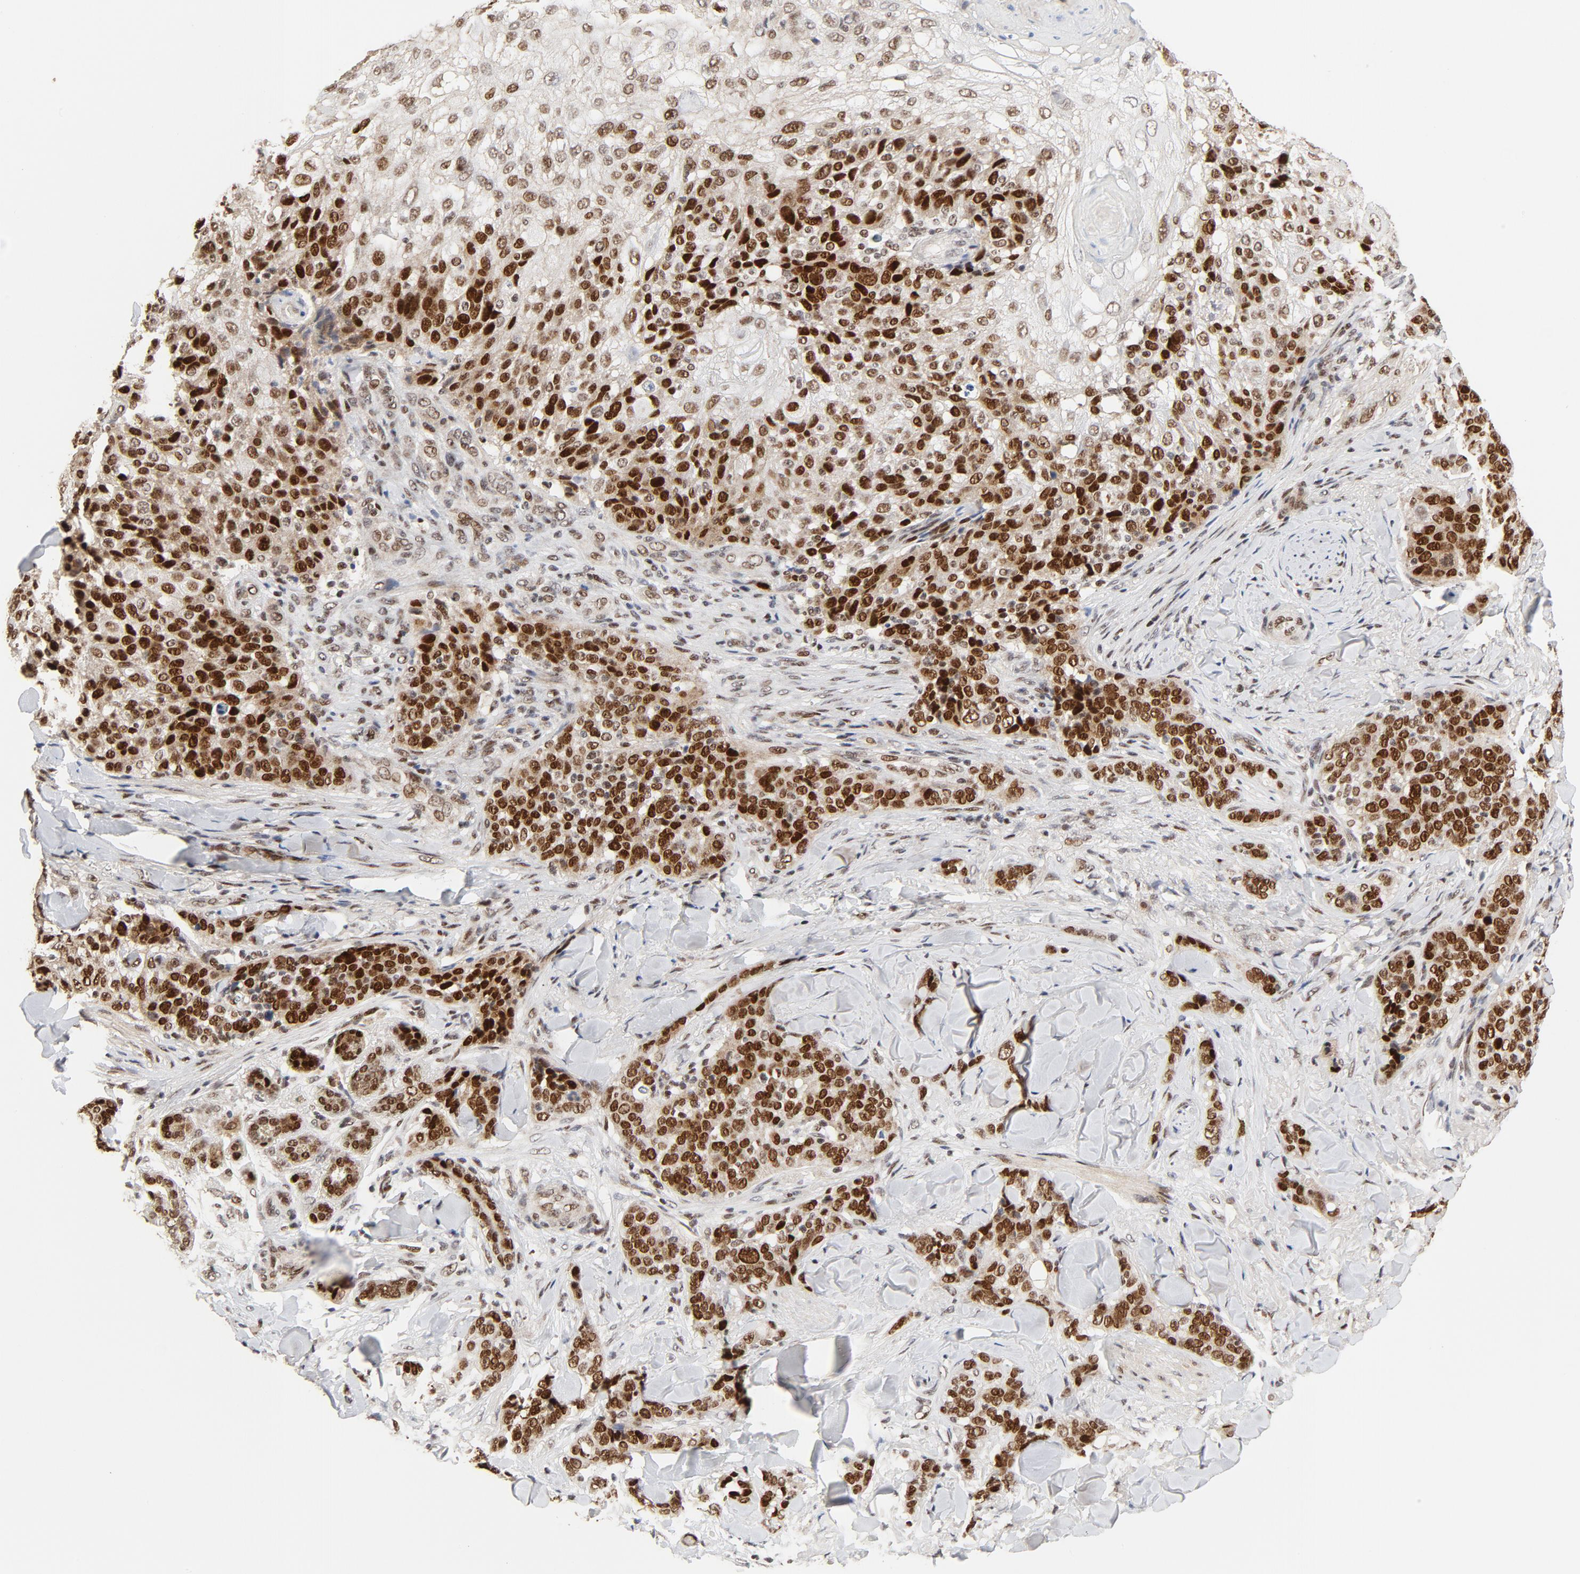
{"staining": {"intensity": "strong", "quantity": ">75%", "location": "cytoplasmic/membranous,nuclear"}, "tissue": "skin cancer", "cell_type": "Tumor cells", "image_type": "cancer", "snomed": [{"axis": "morphology", "description": "Normal tissue, NOS"}, {"axis": "morphology", "description": "Squamous cell carcinoma, NOS"}, {"axis": "topography", "description": "Skin"}], "caption": "Immunohistochemistry (IHC) staining of squamous cell carcinoma (skin), which displays high levels of strong cytoplasmic/membranous and nuclear positivity in approximately >75% of tumor cells indicating strong cytoplasmic/membranous and nuclear protein expression. The staining was performed using DAB (3,3'-diaminobenzidine) (brown) for protein detection and nuclei were counterstained in hematoxylin (blue).", "gene": "GTF2I", "patient": {"sex": "female", "age": 83}}